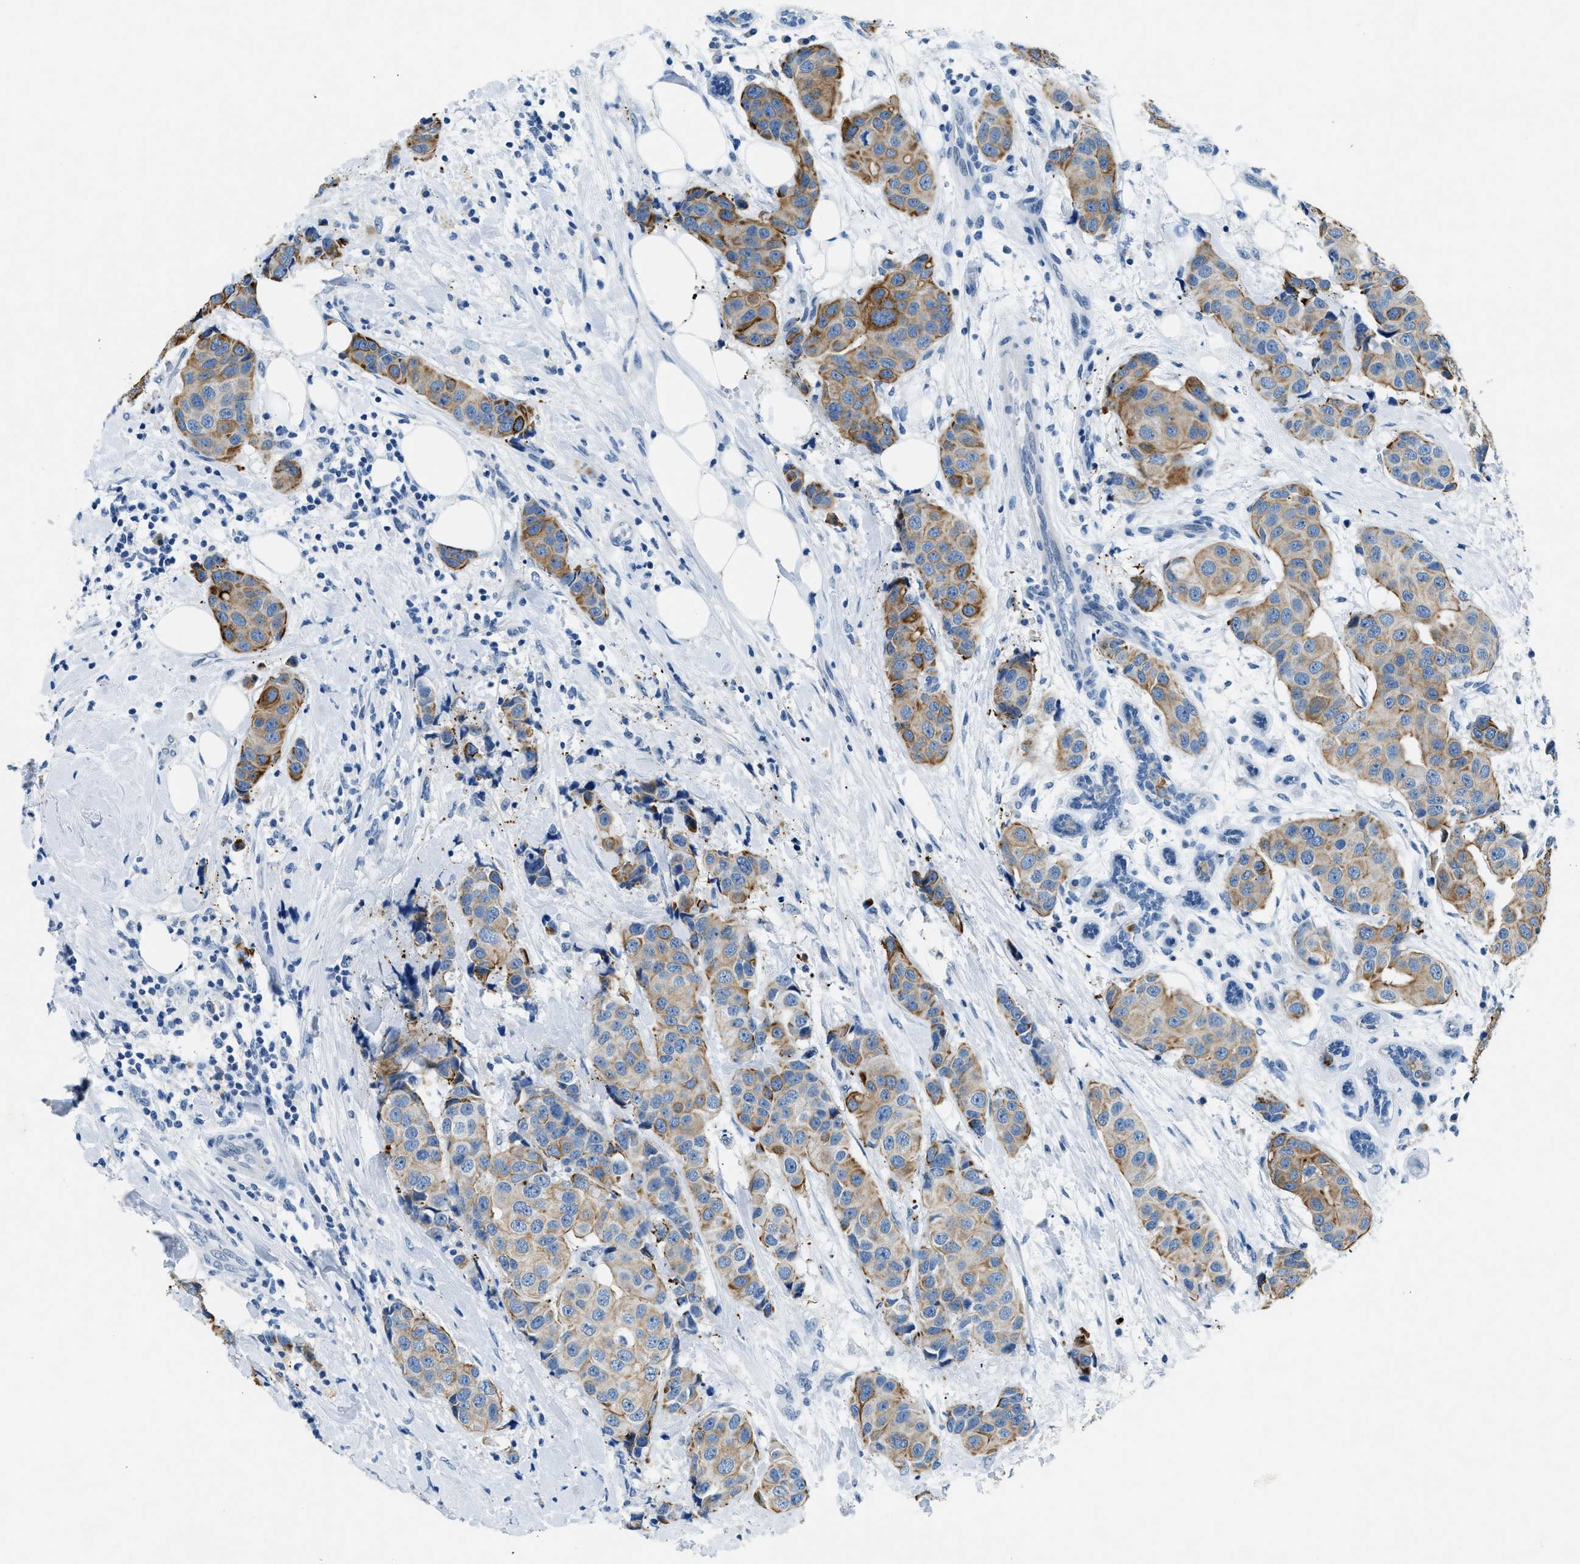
{"staining": {"intensity": "moderate", "quantity": ">75%", "location": "cytoplasmic/membranous"}, "tissue": "breast cancer", "cell_type": "Tumor cells", "image_type": "cancer", "snomed": [{"axis": "morphology", "description": "Normal tissue, NOS"}, {"axis": "morphology", "description": "Duct carcinoma"}, {"axis": "topography", "description": "Breast"}], "caption": "Breast cancer tissue demonstrates moderate cytoplasmic/membranous expression in about >75% of tumor cells, visualized by immunohistochemistry. Immunohistochemistry stains the protein of interest in brown and the nuclei are stained blue.", "gene": "CFAP20", "patient": {"sex": "female", "age": 39}}